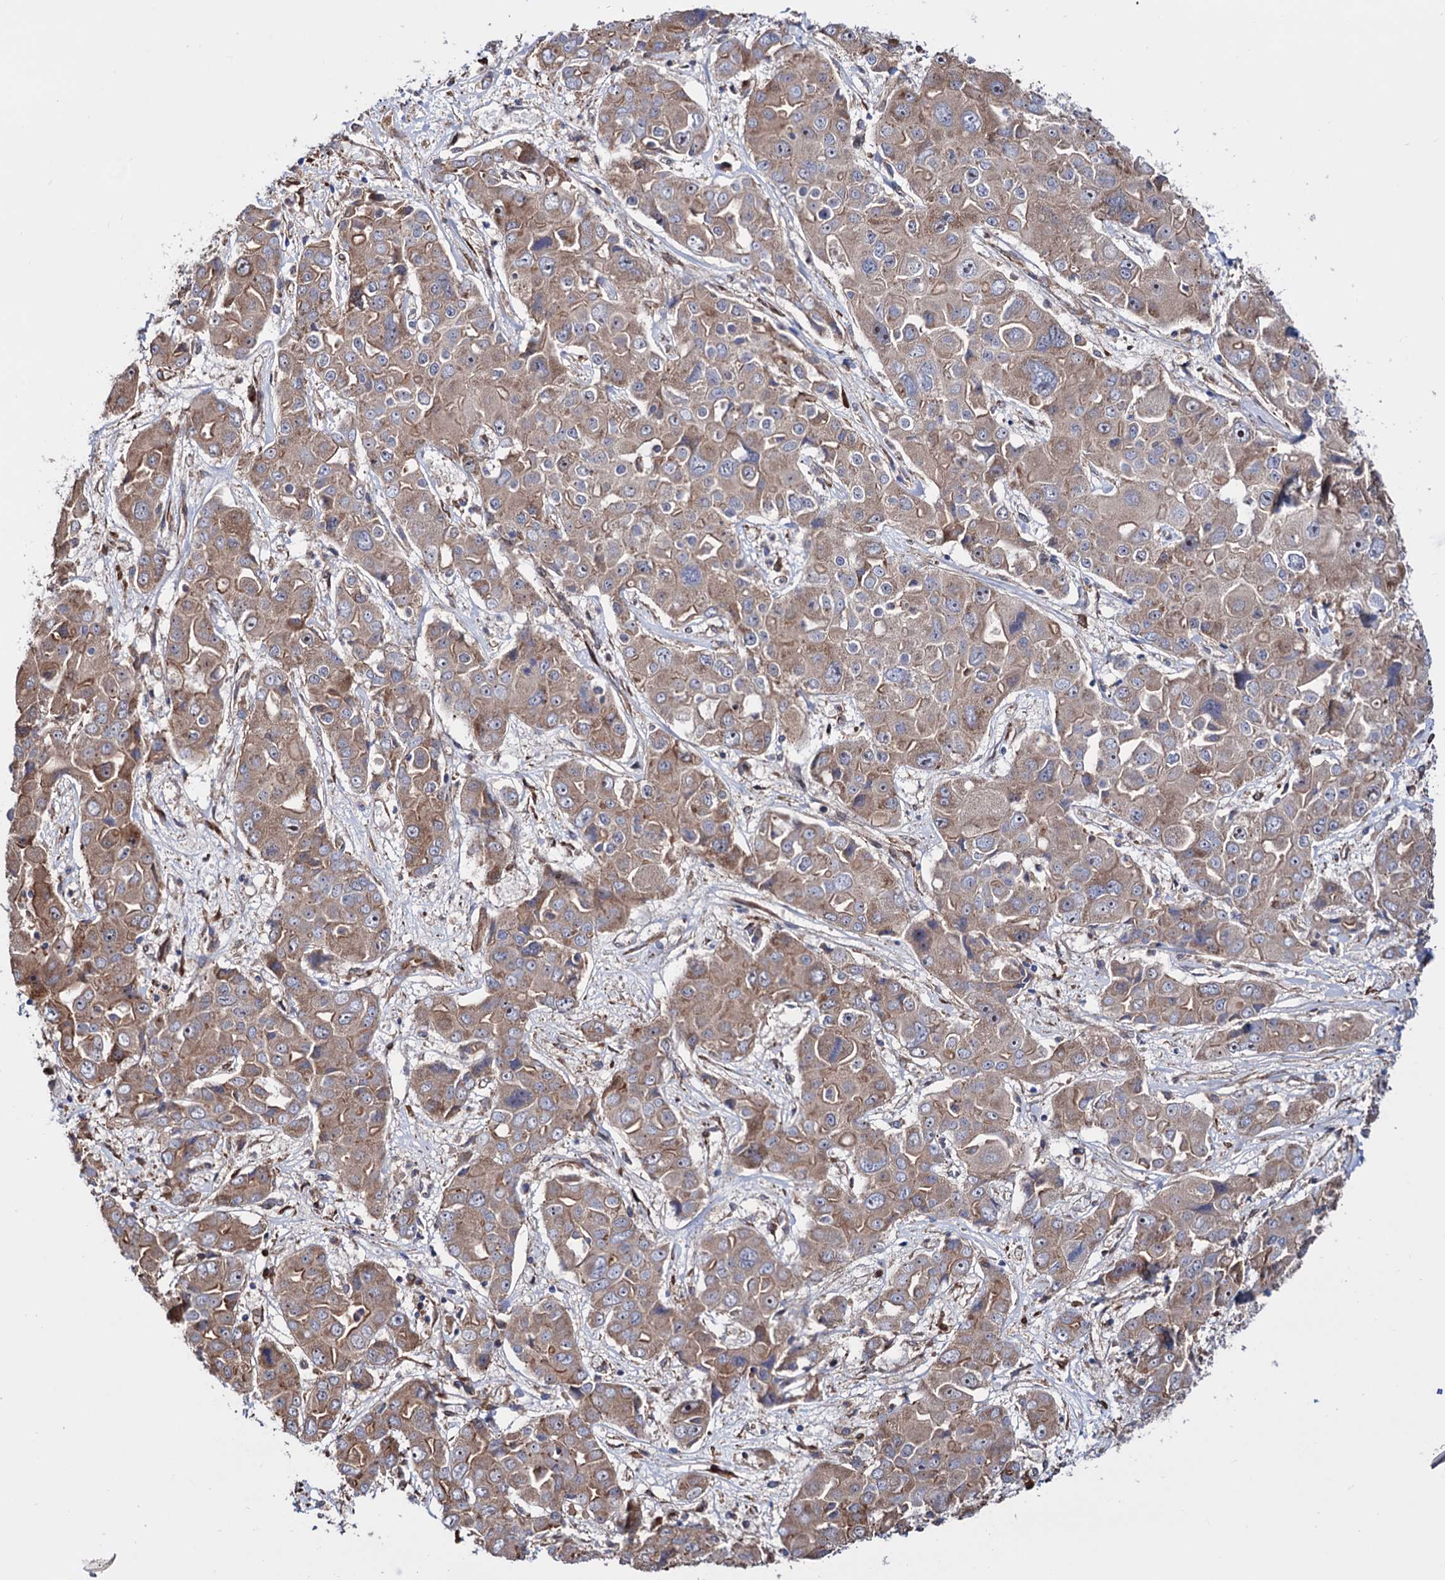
{"staining": {"intensity": "weak", "quantity": ">75%", "location": "cytoplasmic/membranous"}, "tissue": "liver cancer", "cell_type": "Tumor cells", "image_type": "cancer", "snomed": [{"axis": "morphology", "description": "Cholangiocarcinoma"}, {"axis": "topography", "description": "Liver"}], "caption": "Liver cancer (cholangiocarcinoma) stained with immunohistochemistry (IHC) displays weak cytoplasmic/membranous expression in approximately >75% of tumor cells.", "gene": "FERMT2", "patient": {"sex": "male", "age": 67}}